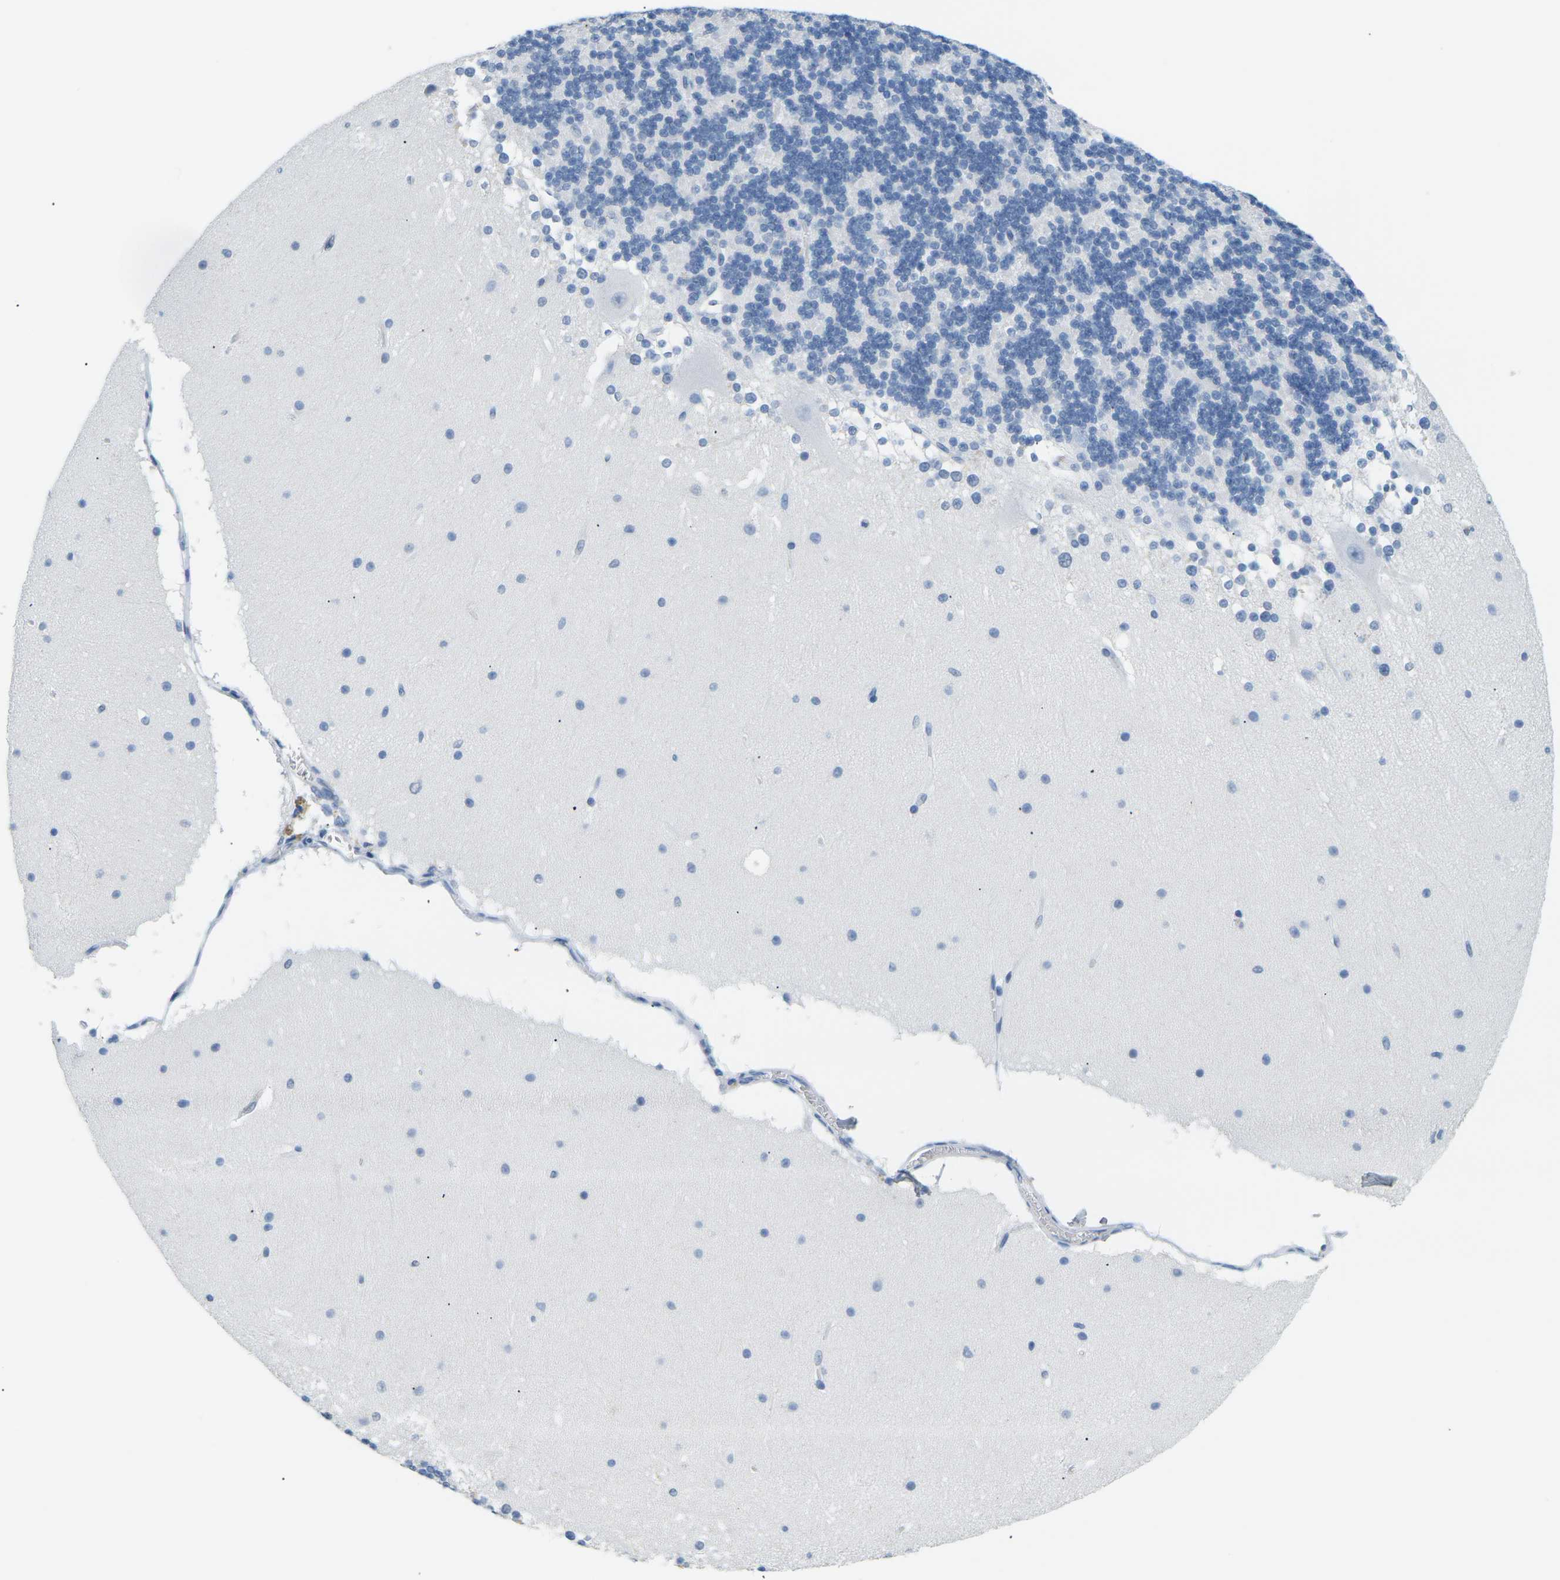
{"staining": {"intensity": "negative", "quantity": "none", "location": "none"}, "tissue": "cerebellum", "cell_type": "Cells in granular layer", "image_type": "normal", "snomed": [{"axis": "morphology", "description": "Normal tissue, NOS"}, {"axis": "topography", "description": "Cerebellum"}], "caption": "A photomicrograph of cerebellum stained for a protein reveals no brown staining in cells in granular layer. Brightfield microscopy of immunohistochemistry (IHC) stained with DAB (brown) and hematoxylin (blue), captured at high magnification.", "gene": "CTAG1A", "patient": {"sex": "female", "age": 19}}